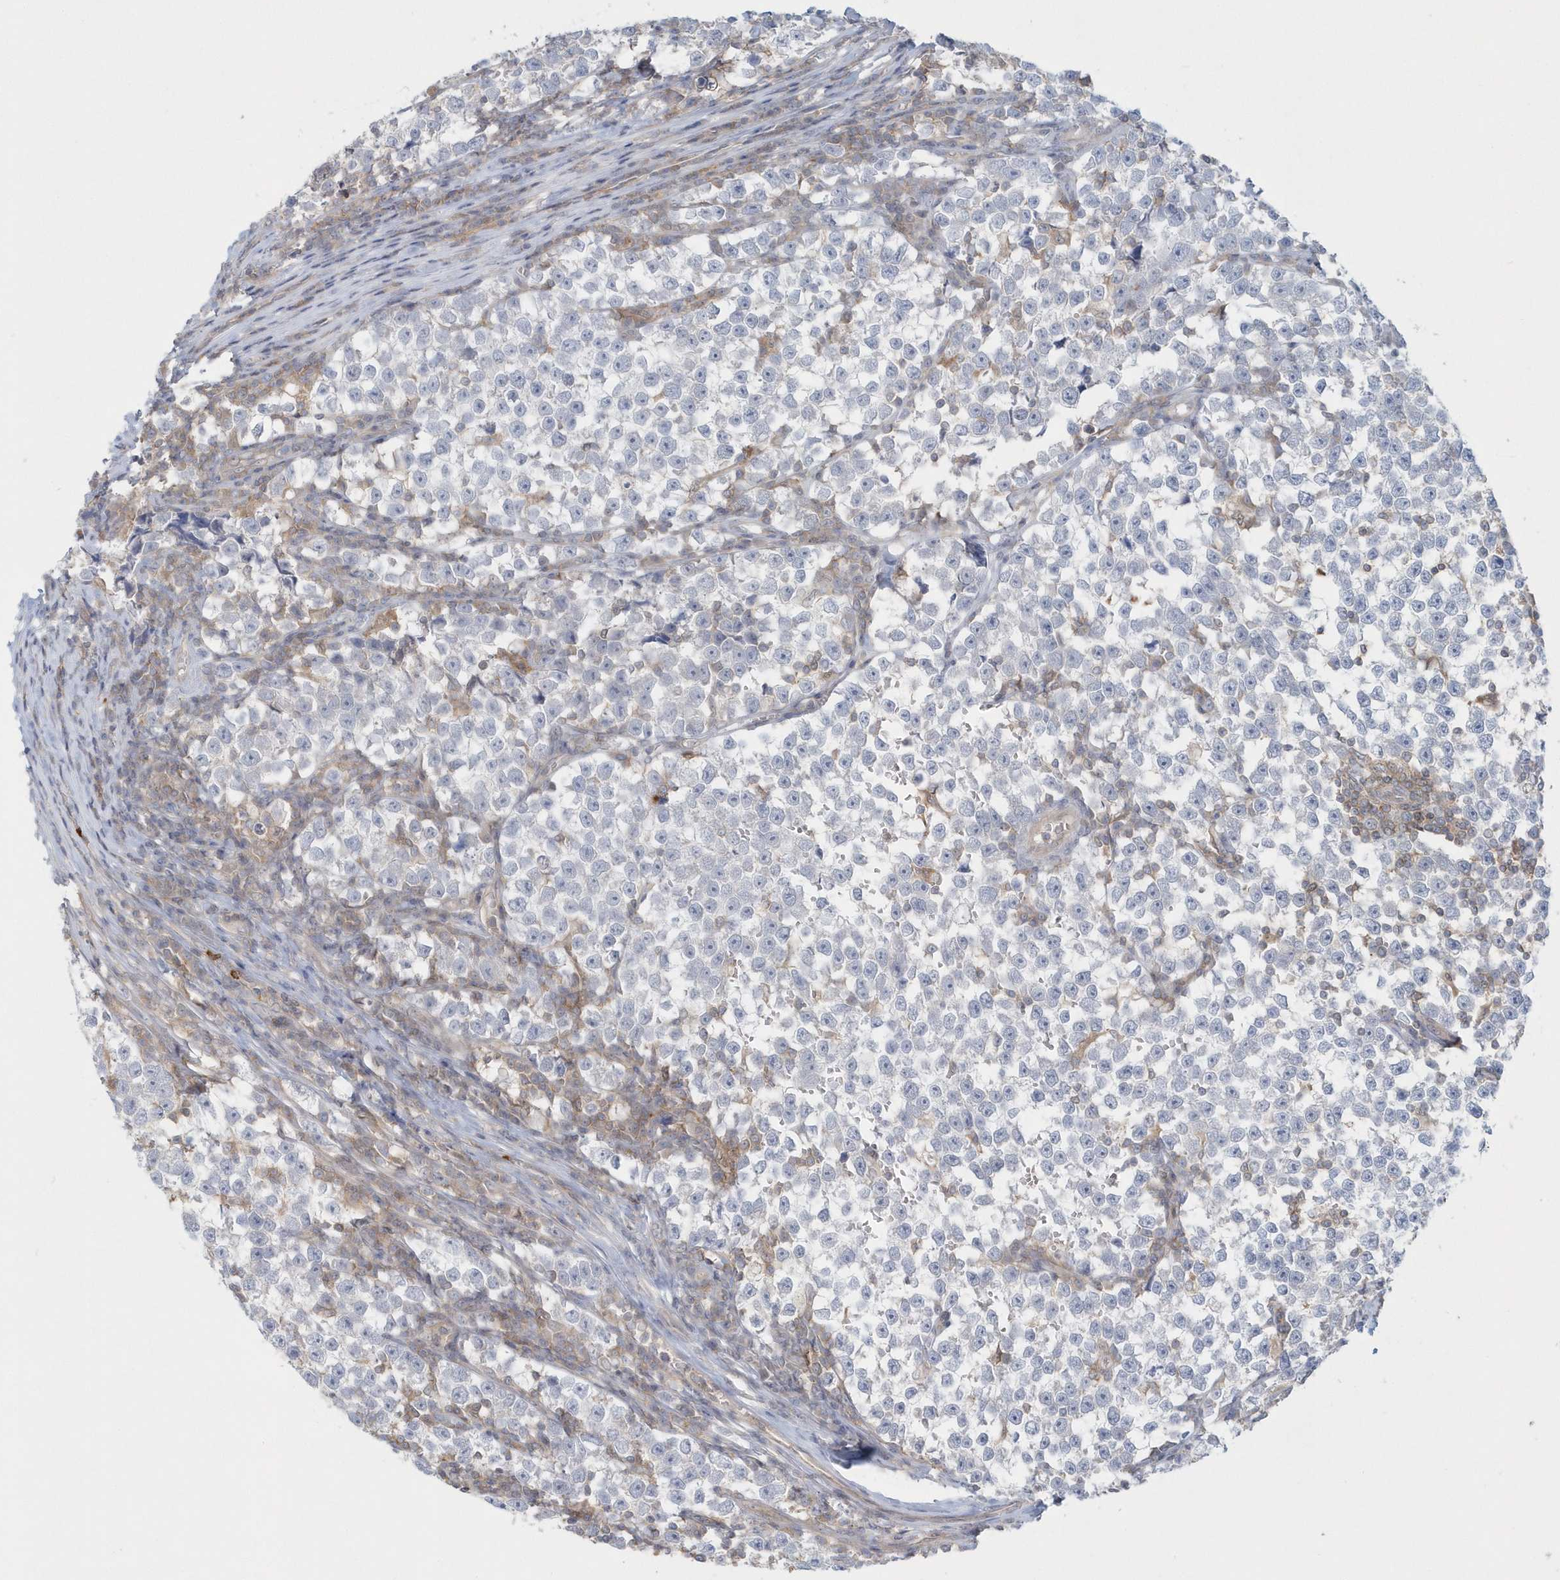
{"staining": {"intensity": "negative", "quantity": "none", "location": "none"}, "tissue": "testis cancer", "cell_type": "Tumor cells", "image_type": "cancer", "snomed": [{"axis": "morphology", "description": "Normal tissue, NOS"}, {"axis": "morphology", "description": "Seminoma, NOS"}, {"axis": "topography", "description": "Testis"}], "caption": "Tumor cells show no significant positivity in seminoma (testis). (Brightfield microscopy of DAB (3,3'-diaminobenzidine) immunohistochemistry at high magnification).", "gene": "RNF7", "patient": {"sex": "male", "age": 43}}